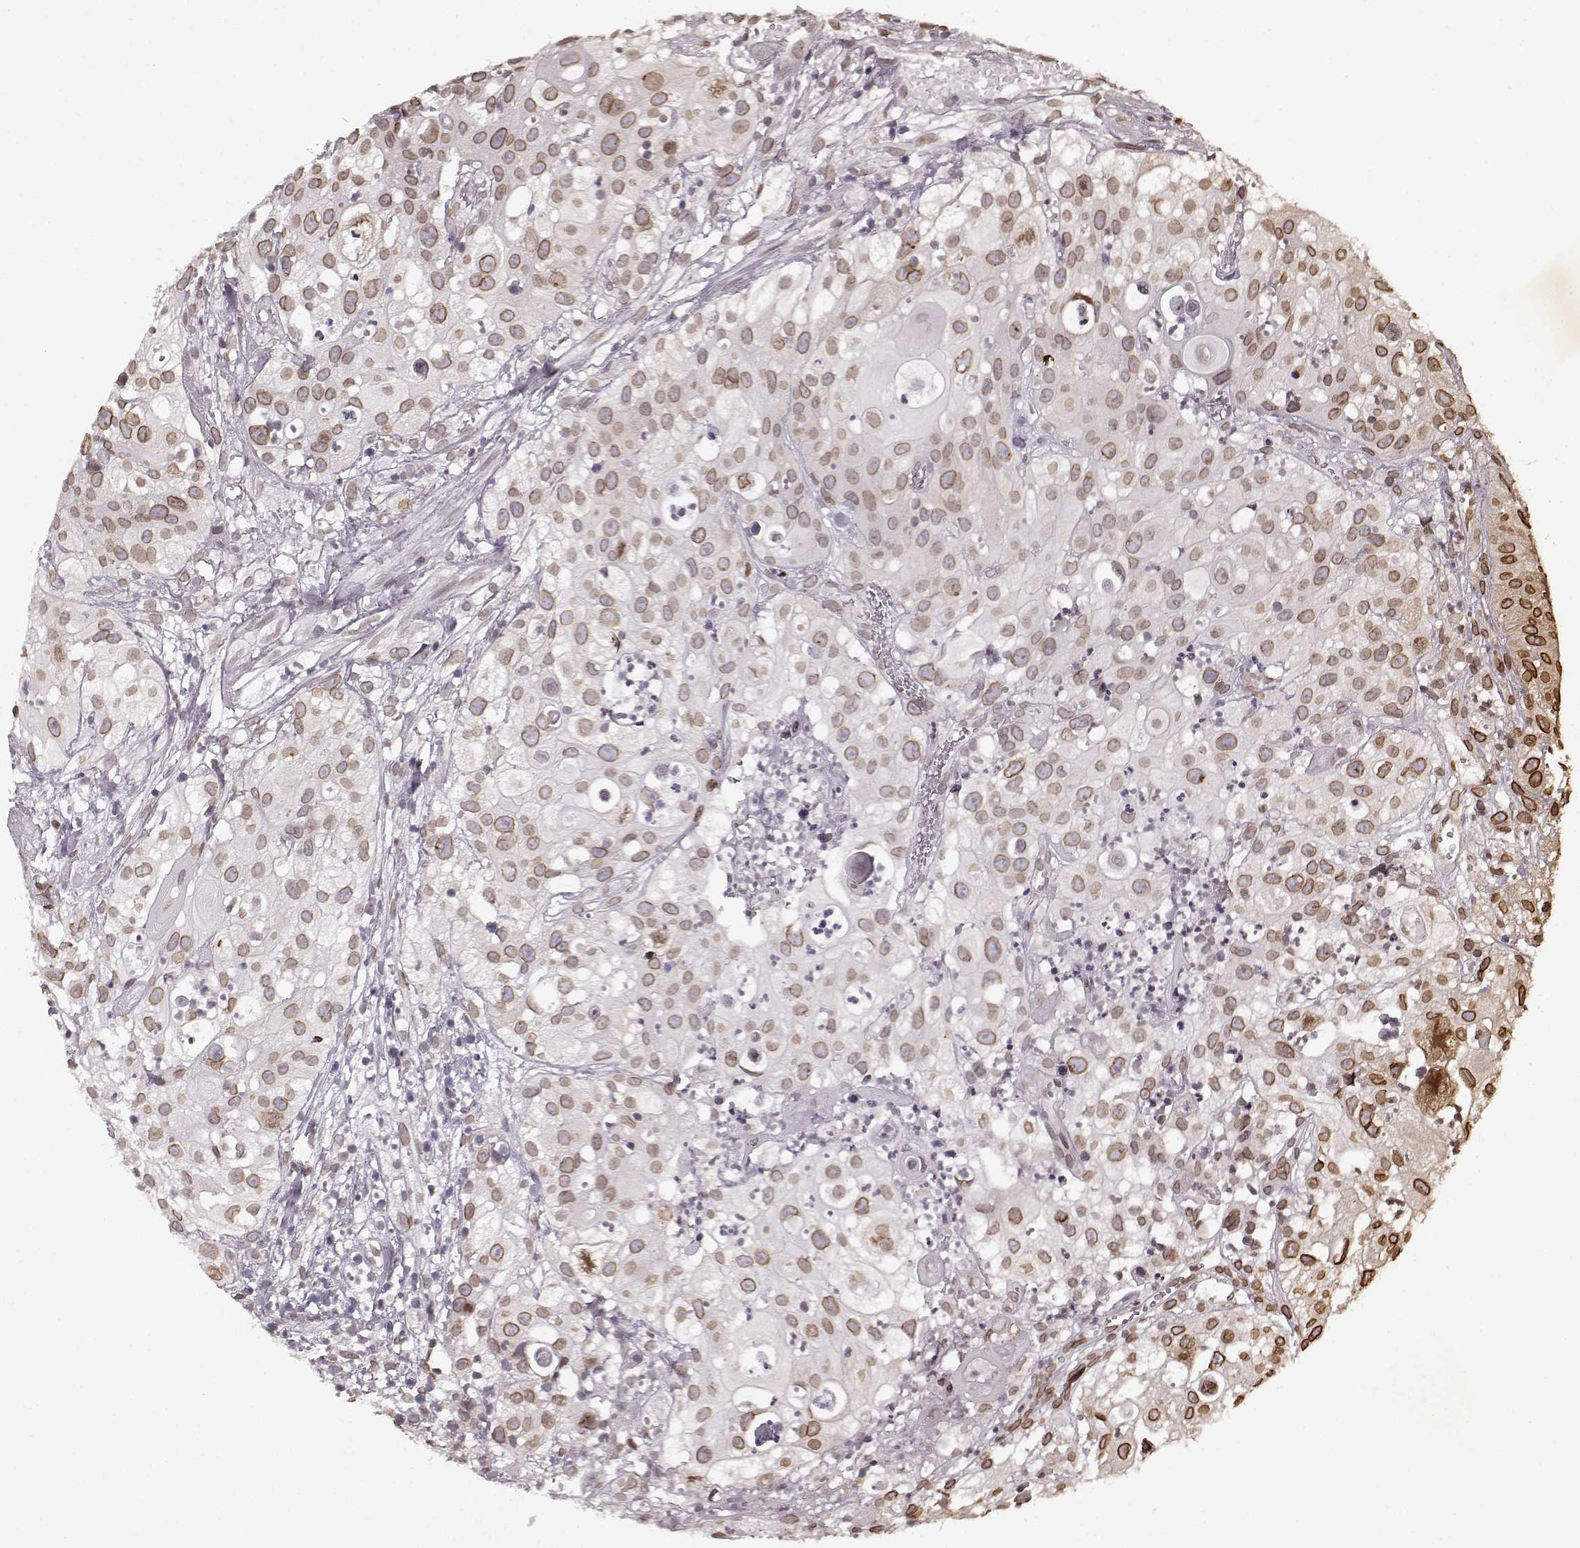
{"staining": {"intensity": "moderate", "quantity": "25%-75%", "location": "cytoplasmic/membranous,nuclear"}, "tissue": "urothelial cancer", "cell_type": "Tumor cells", "image_type": "cancer", "snomed": [{"axis": "morphology", "description": "Urothelial carcinoma, High grade"}, {"axis": "topography", "description": "Urinary bladder"}], "caption": "IHC staining of urothelial carcinoma (high-grade), which reveals medium levels of moderate cytoplasmic/membranous and nuclear expression in about 25%-75% of tumor cells indicating moderate cytoplasmic/membranous and nuclear protein expression. The staining was performed using DAB (3,3'-diaminobenzidine) (brown) for protein detection and nuclei were counterstained in hematoxylin (blue).", "gene": "DCAF12", "patient": {"sex": "female", "age": 79}}